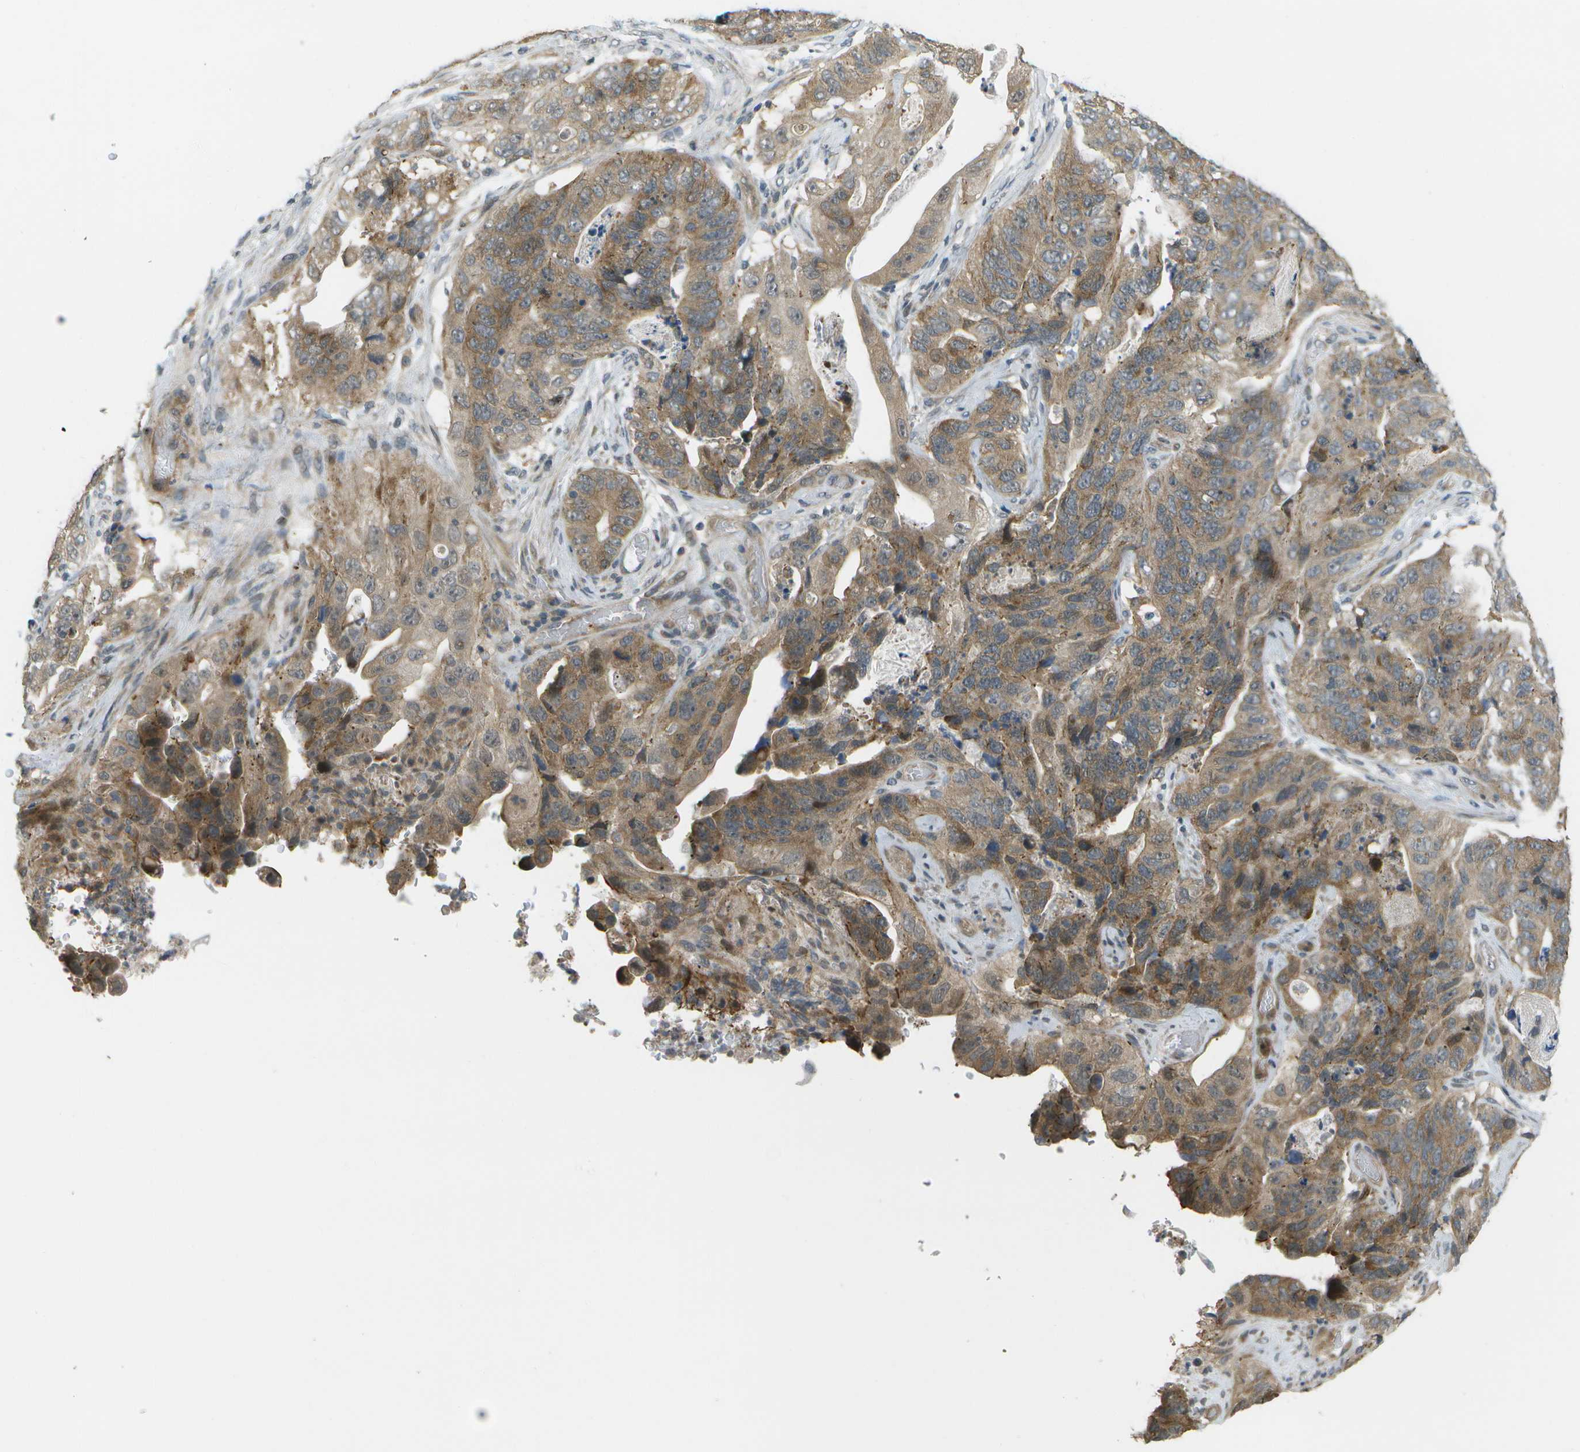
{"staining": {"intensity": "moderate", "quantity": ">75%", "location": "cytoplasmic/membranous"}, "tissue": "stomach cancer", "cell_type": "Tumor cells", "image_type": "cancer", "snomed": [{"axis": "morphology", "description": "Adenocarcinoma, NOS"}, {"axis": "topography", "description": "Stomach"}], "caption": "This is a micrograph of immunohistochemistry (IHC) staining of stomach cancer, which shows moderate positivity in the cytoplasmic/membranous of tumor cells.", "gene": "WNK2", "patient": {"sex": "female", "age": 89}}